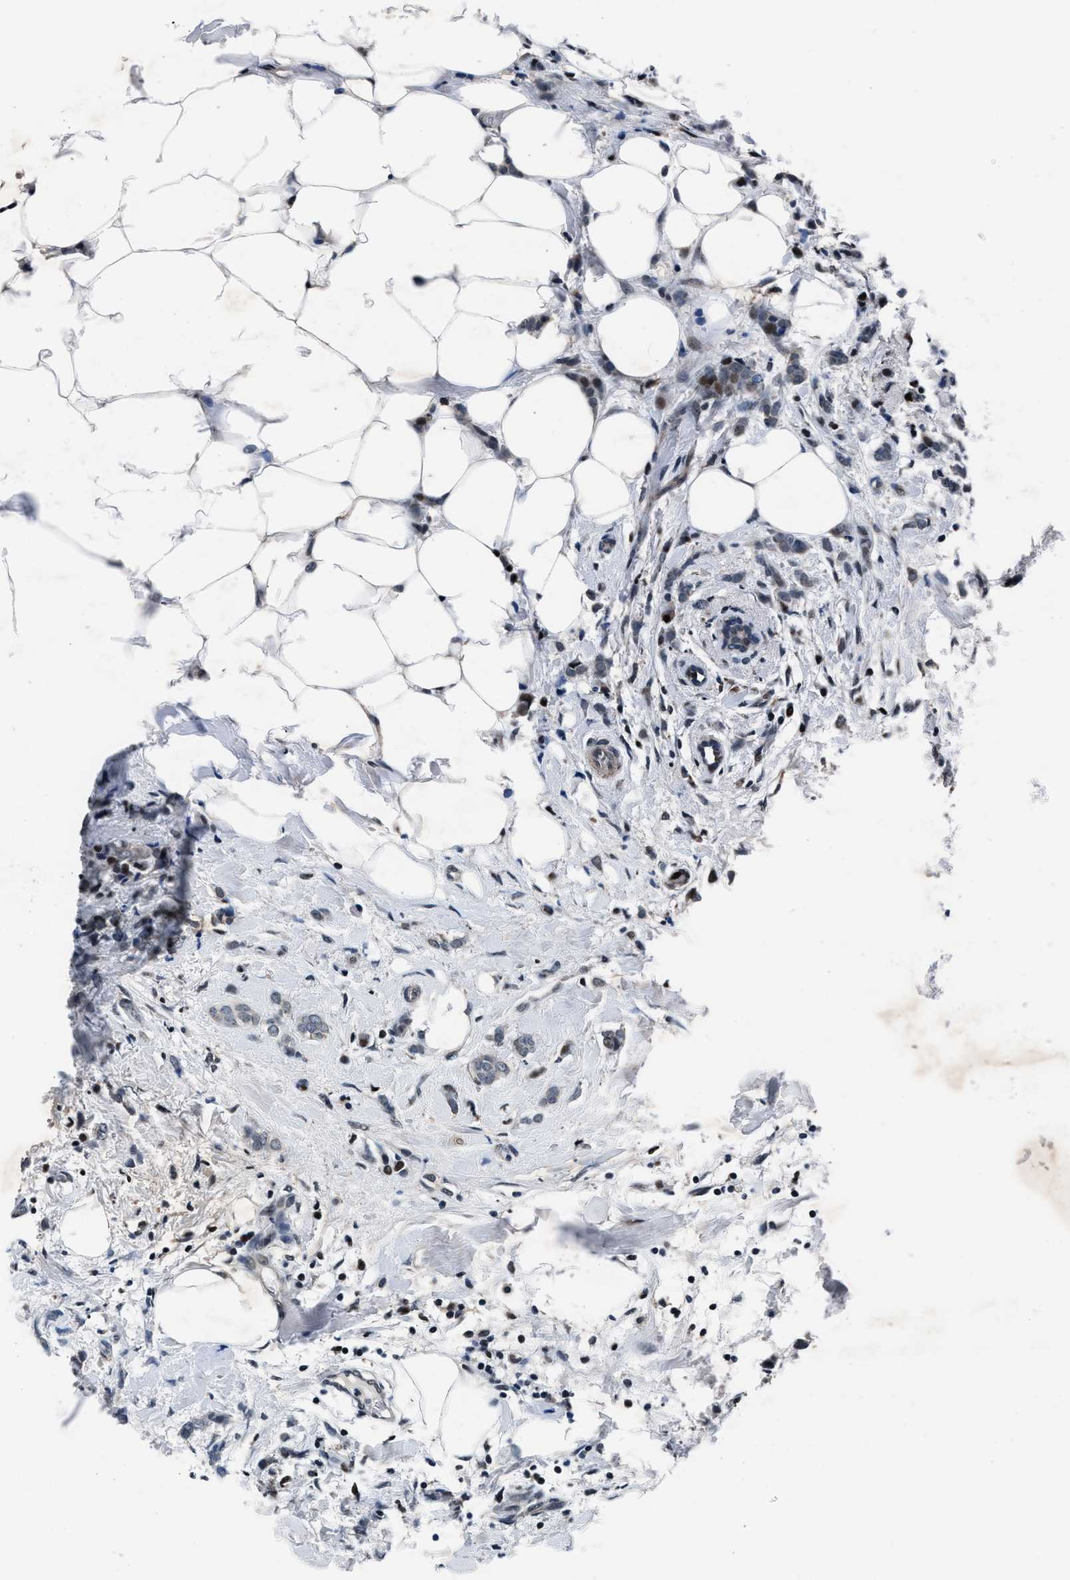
{"staining": {"intensity": "negative", "quantity": "none", "location": "none"}, "tissue": "breast cancer", "cell_type": "Tumor cells", "image_type": "cancer", "snomed": [{"axis": "morphology", "description": "Lobular carcinoma, in situ"}, {"axis": "morphology", "description": "Lobular carcinoma"}, {"axis": "topography", "description": "Breast"}], "caption": "High magnification brightfield microscopy of breast lobular carcinoma stained with DAB (brown) and counterstained with hematoxylin (blue): tumor cells show no significant expression.", "gene": "PRRC2B", "patient": {"sex": "female", "age": 41}}